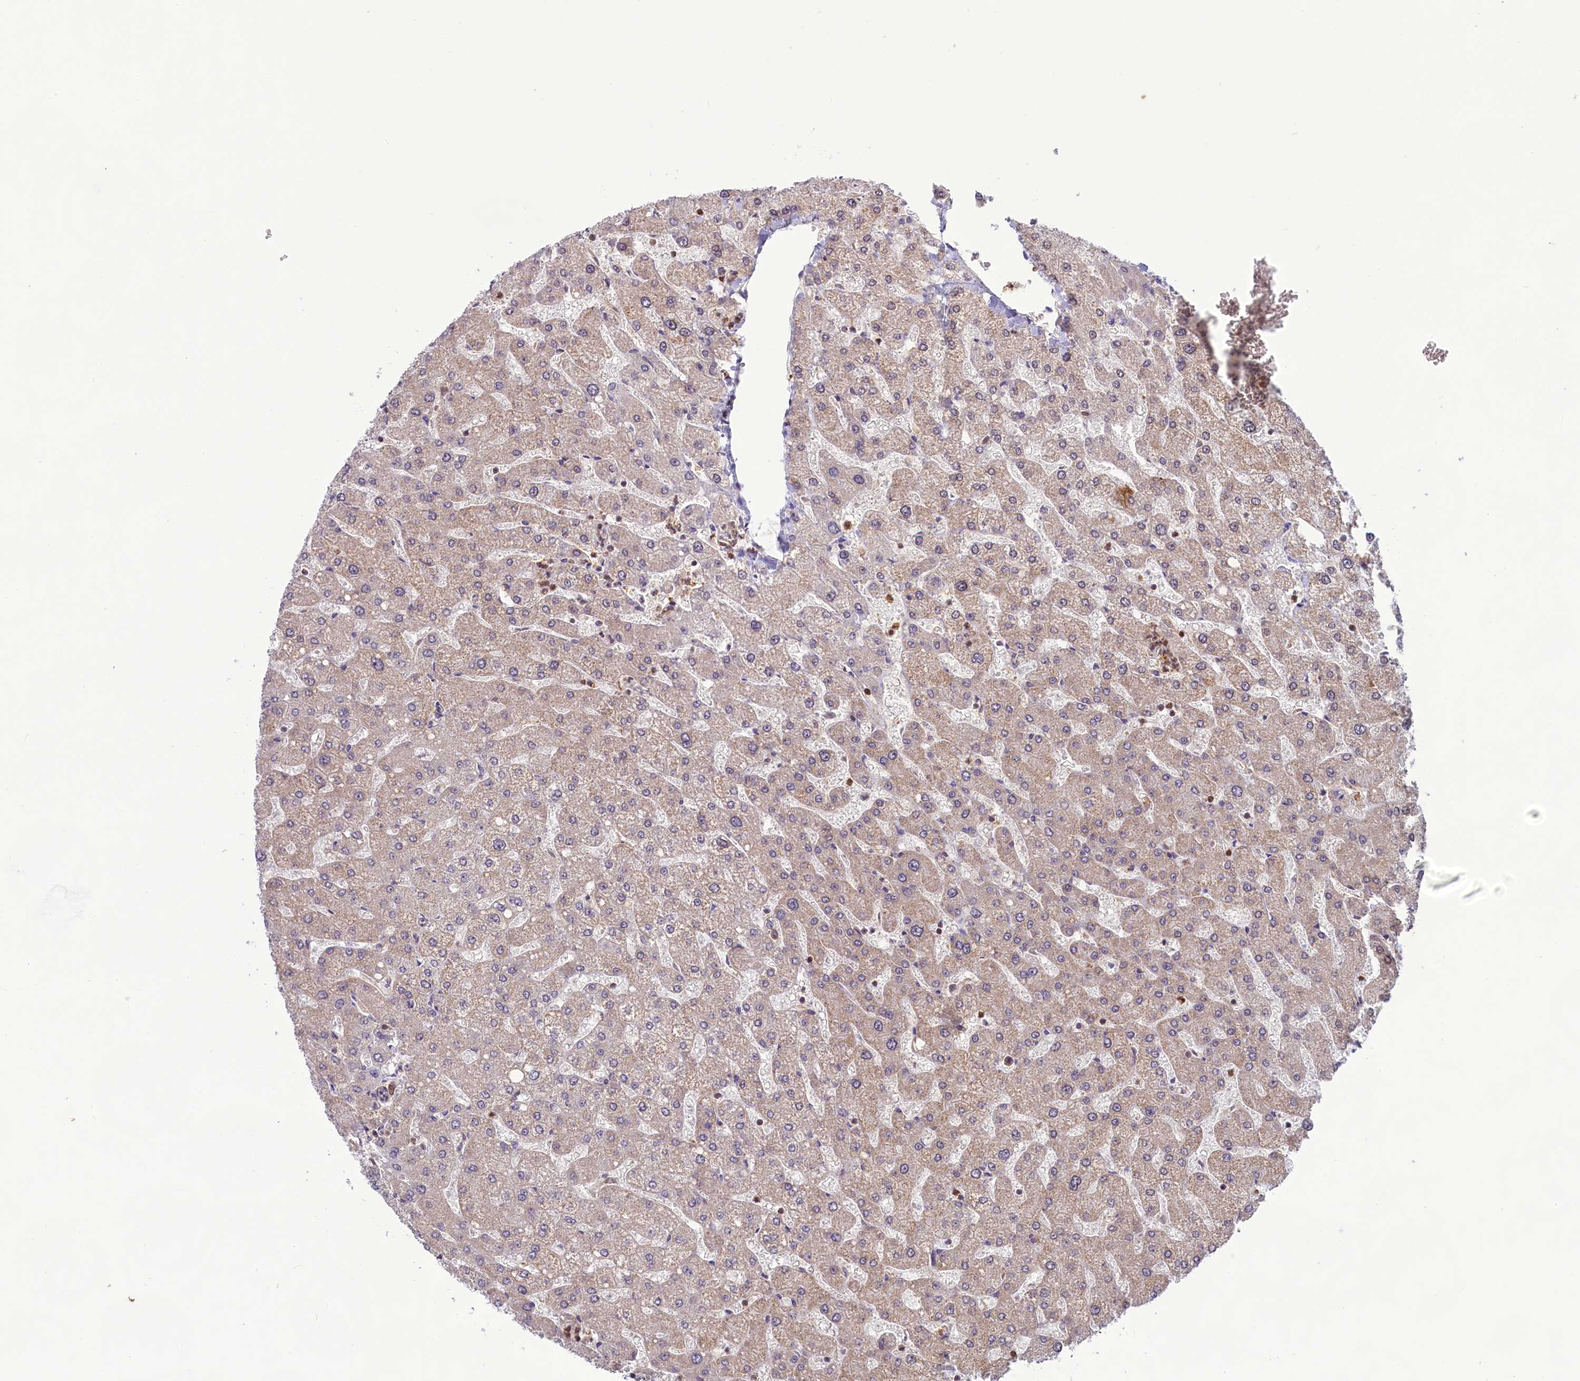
{"staining": {"intensity": "weak", "quantity": ">75%", "location": "cytoplasmic/membranous"}, "tissue": "liver", "cell_type": "Cholangiocytes", "image_type": "normal", "snomed": [{"axis": "morphology", "description": "Normal tissue, NOS"}, {"axis": "topography", "description": "Liver"}], "caption": "Liver was stained to show a protein in brown. There is low levels of weak cytoplasmic/membranous positivity in approximately >75% of cholangiocytes. The staining was performed using DAB (3,3'-diaminobenzidine), with brown indicating positive protein expression. Nuclei are stained blue with hematoxylin.", "gene": "CARD8", "patient": {"sex": "male", "age": 55}}